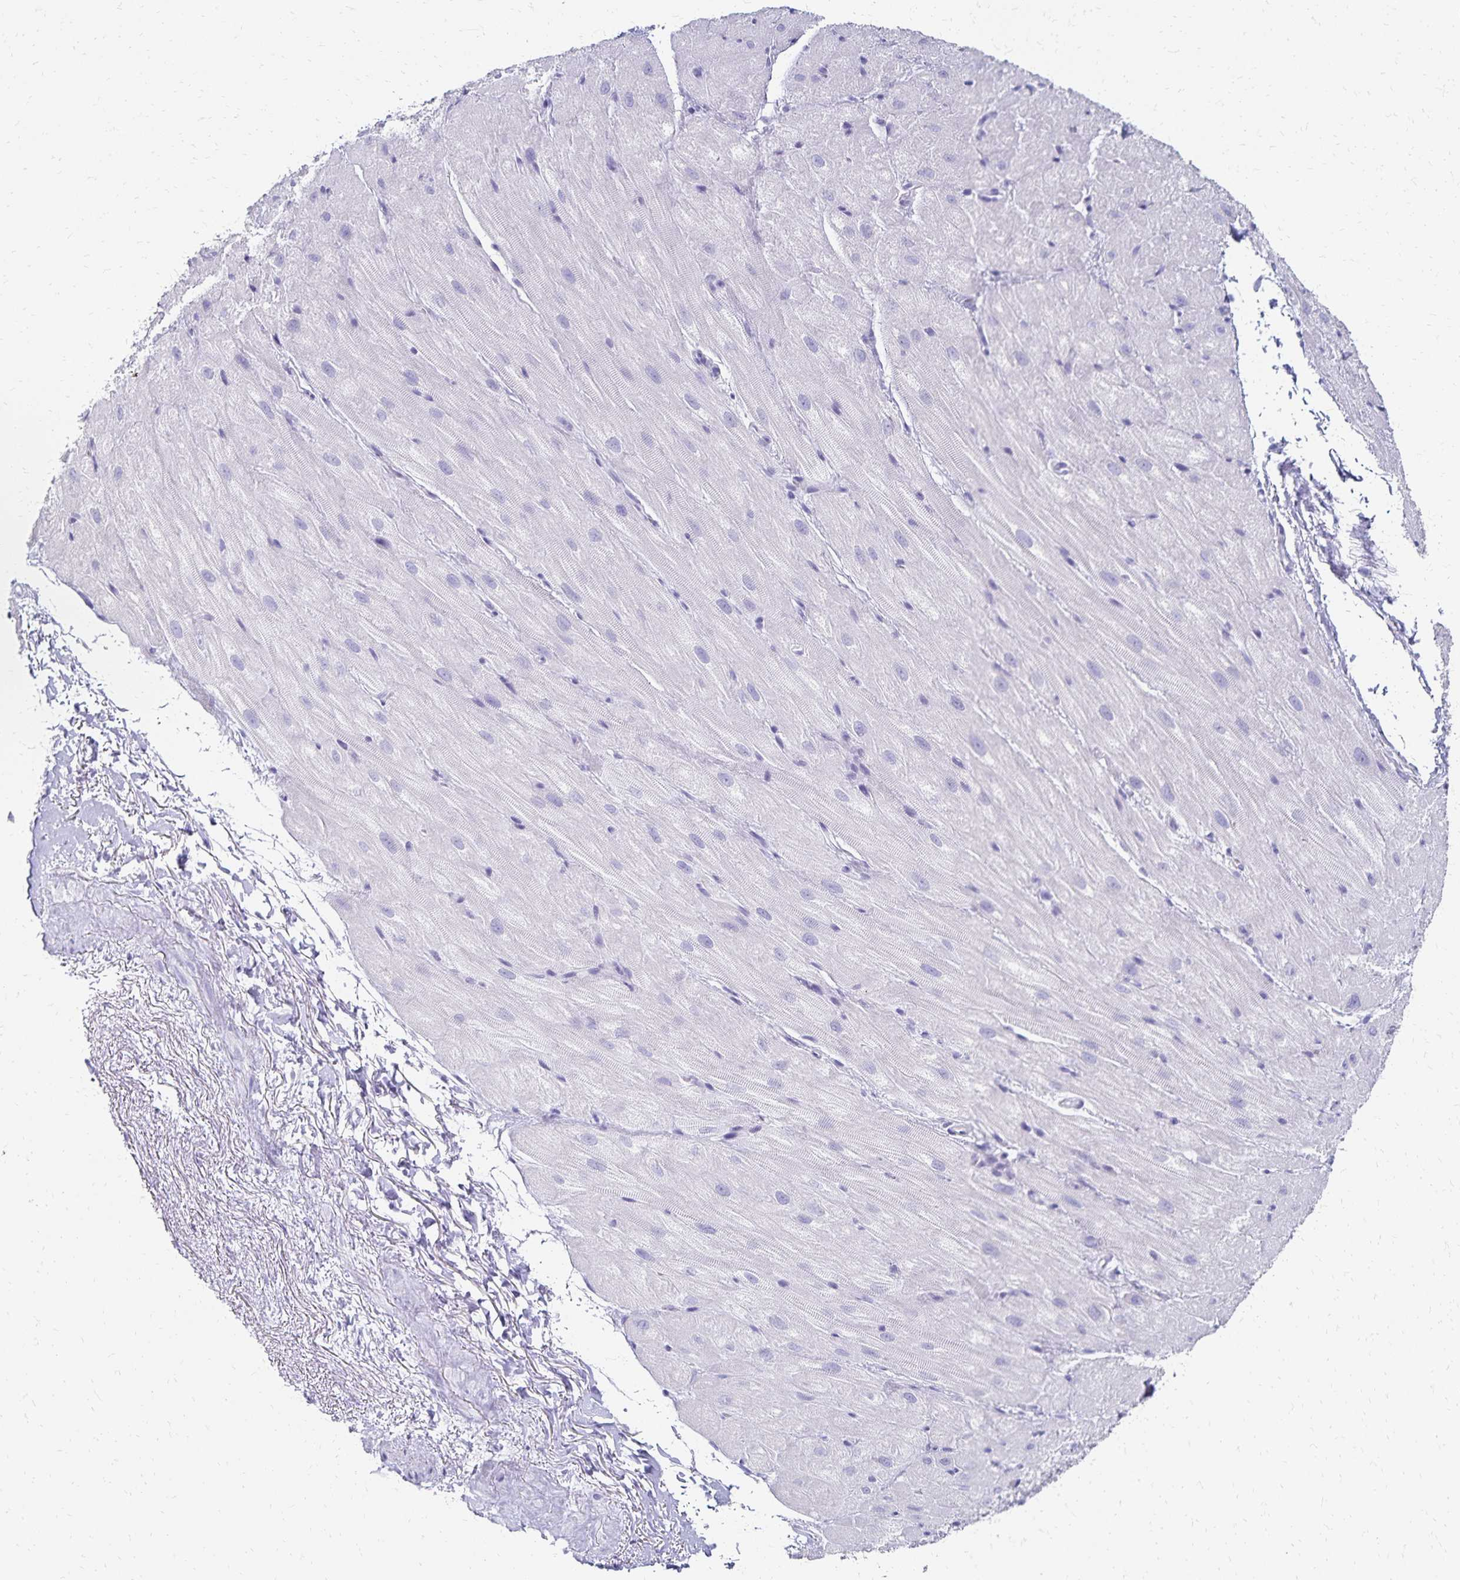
{"staining": {"intensity": "negative", "quantity": "none", "location": "none"}, "tissue": "heart muscle", "cell_type": "Cardiomyocytes", "image_type": "normal", "snomed": [{"axis": "morphology", "description": "Normal tissue, NOS"}, {"axis": "topography", "description": "Heart"}], "caption": "Cardiomyocytes show no significant protein expression in normal heart muscle. (DAB (3,3'-diaminobenzidine) IHC with hematoxylin counter stain).", "gene": "GIP", "patient": {"sex": "male", "age": 62}}